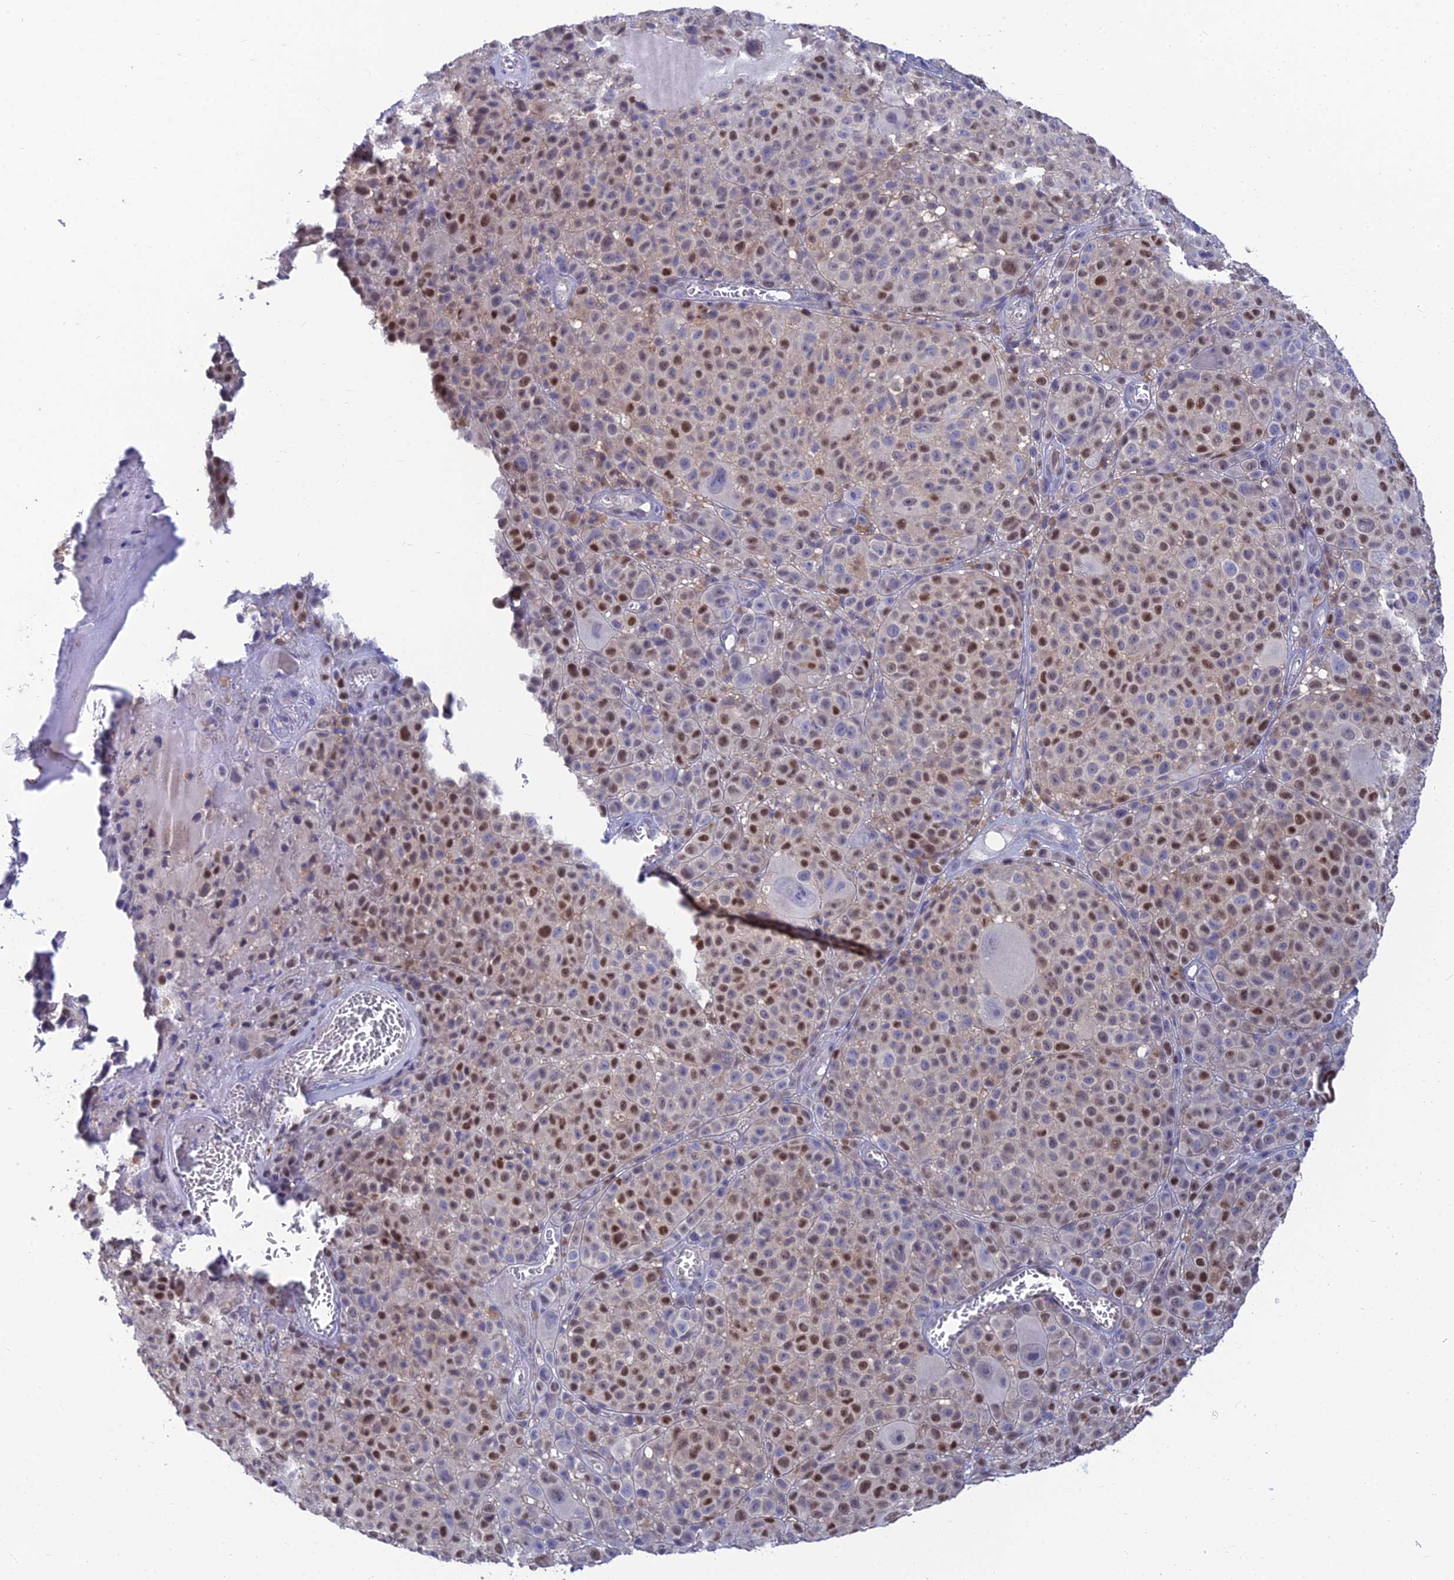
{"staining": {"intensity": "moderate", "quantity": "25%-75%", "location": "nuclear"}, "tissue": "melanoma", "cell_type": "Tumor cells", "image_type": "cancer", "snomed": [{"axis": "morphology", "description": "Malignant melanoma, NOS"}, {"axis": "topography", "description": "Skin"}], "caption": "A micrograph of human melanoma stained for a protein exhibits moderate nuclear brown staining in tumor cells.", "gene": "DNPEP", "patient": {"sex": "female", "age": 94}}